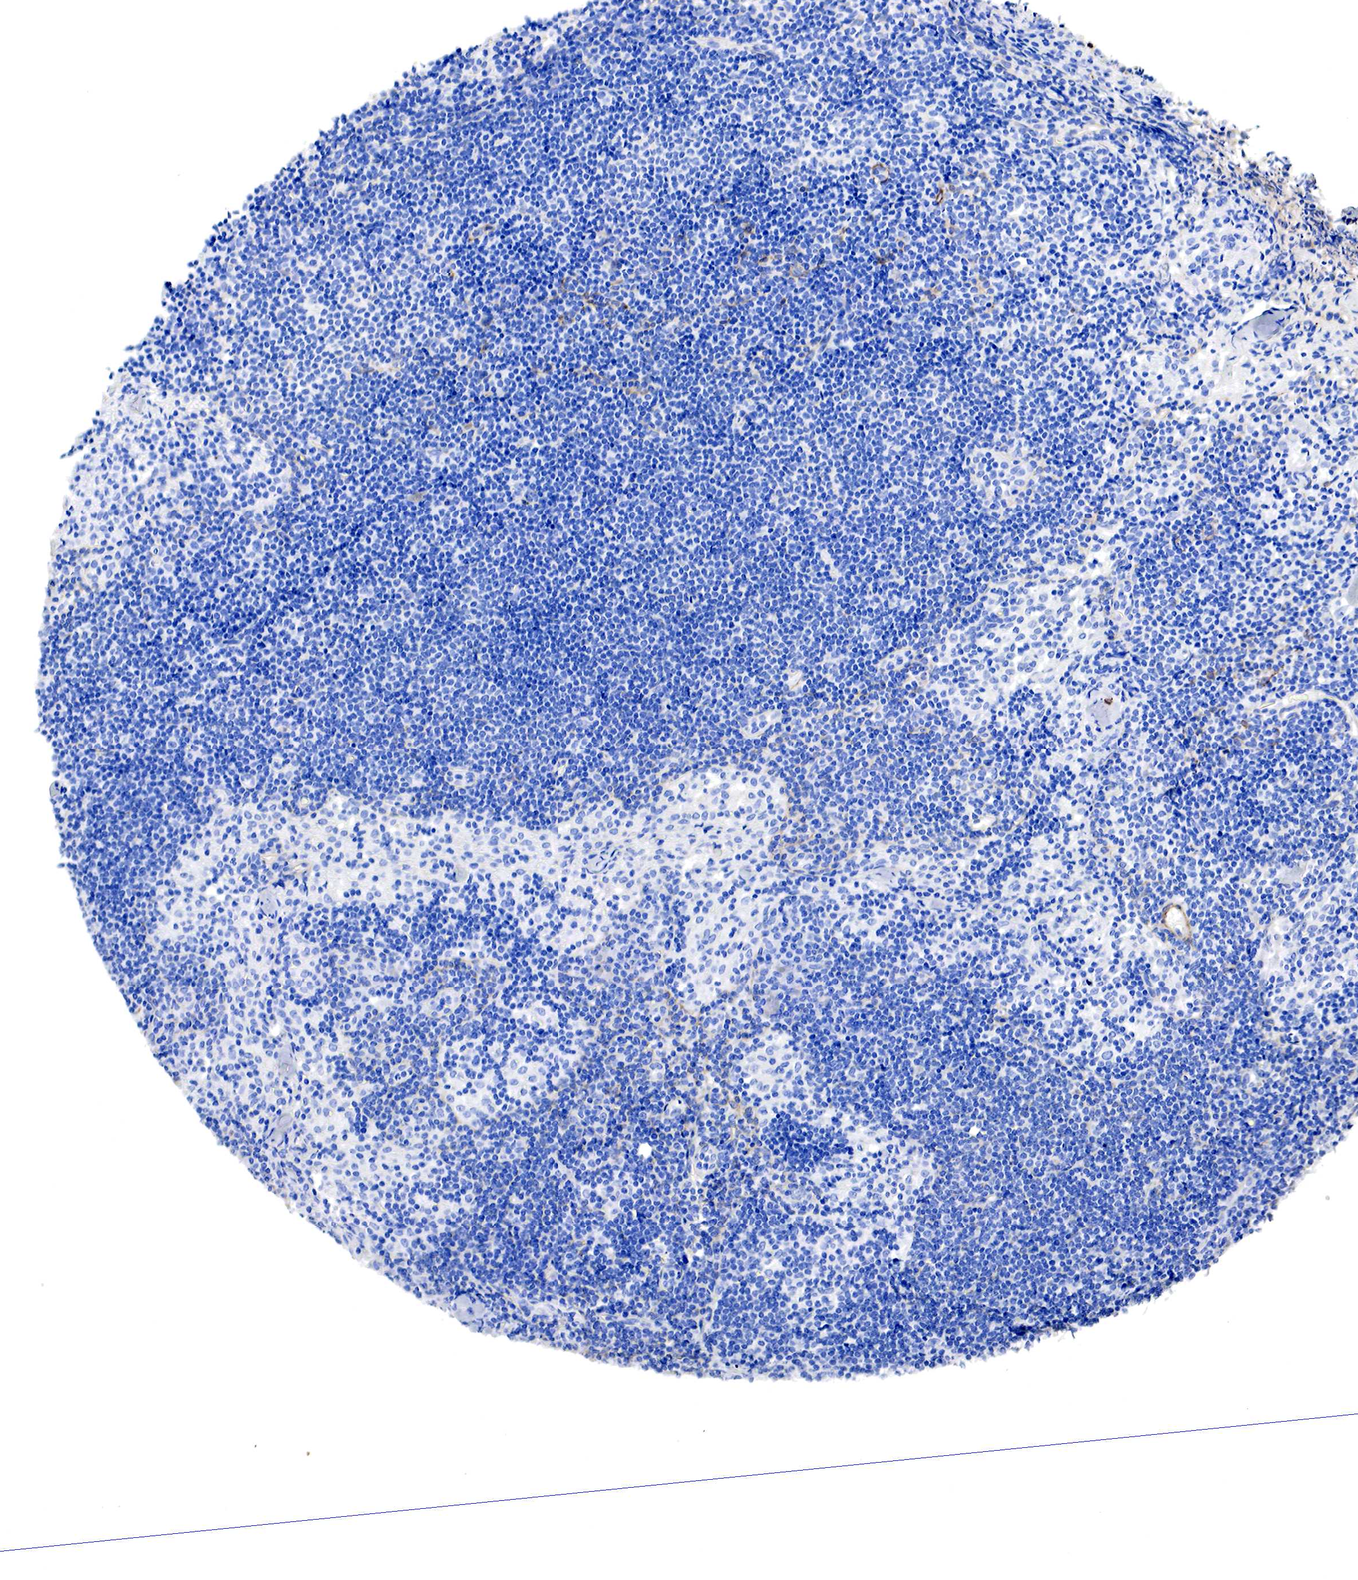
{"staining": {"intensity": "negative", "quantity": "none", "location": "none"}, "tissue": "lymph node", "cell_type": "Germinal center cells", "image_type": "normal", "snomed": [{"axis": "morphology", "description": "Normal tissue, NOS"}, {"axis": "topography", "description": "Lymph node"}], "caption": "High power microscopy micrograph of an immunohistochemistry (IHC) micrograph of unremarkable lymph node, revealing no significant positivity in germinal center cells.", "gene": "TPM1", "patient": {"sex": "female", "age": 35}}